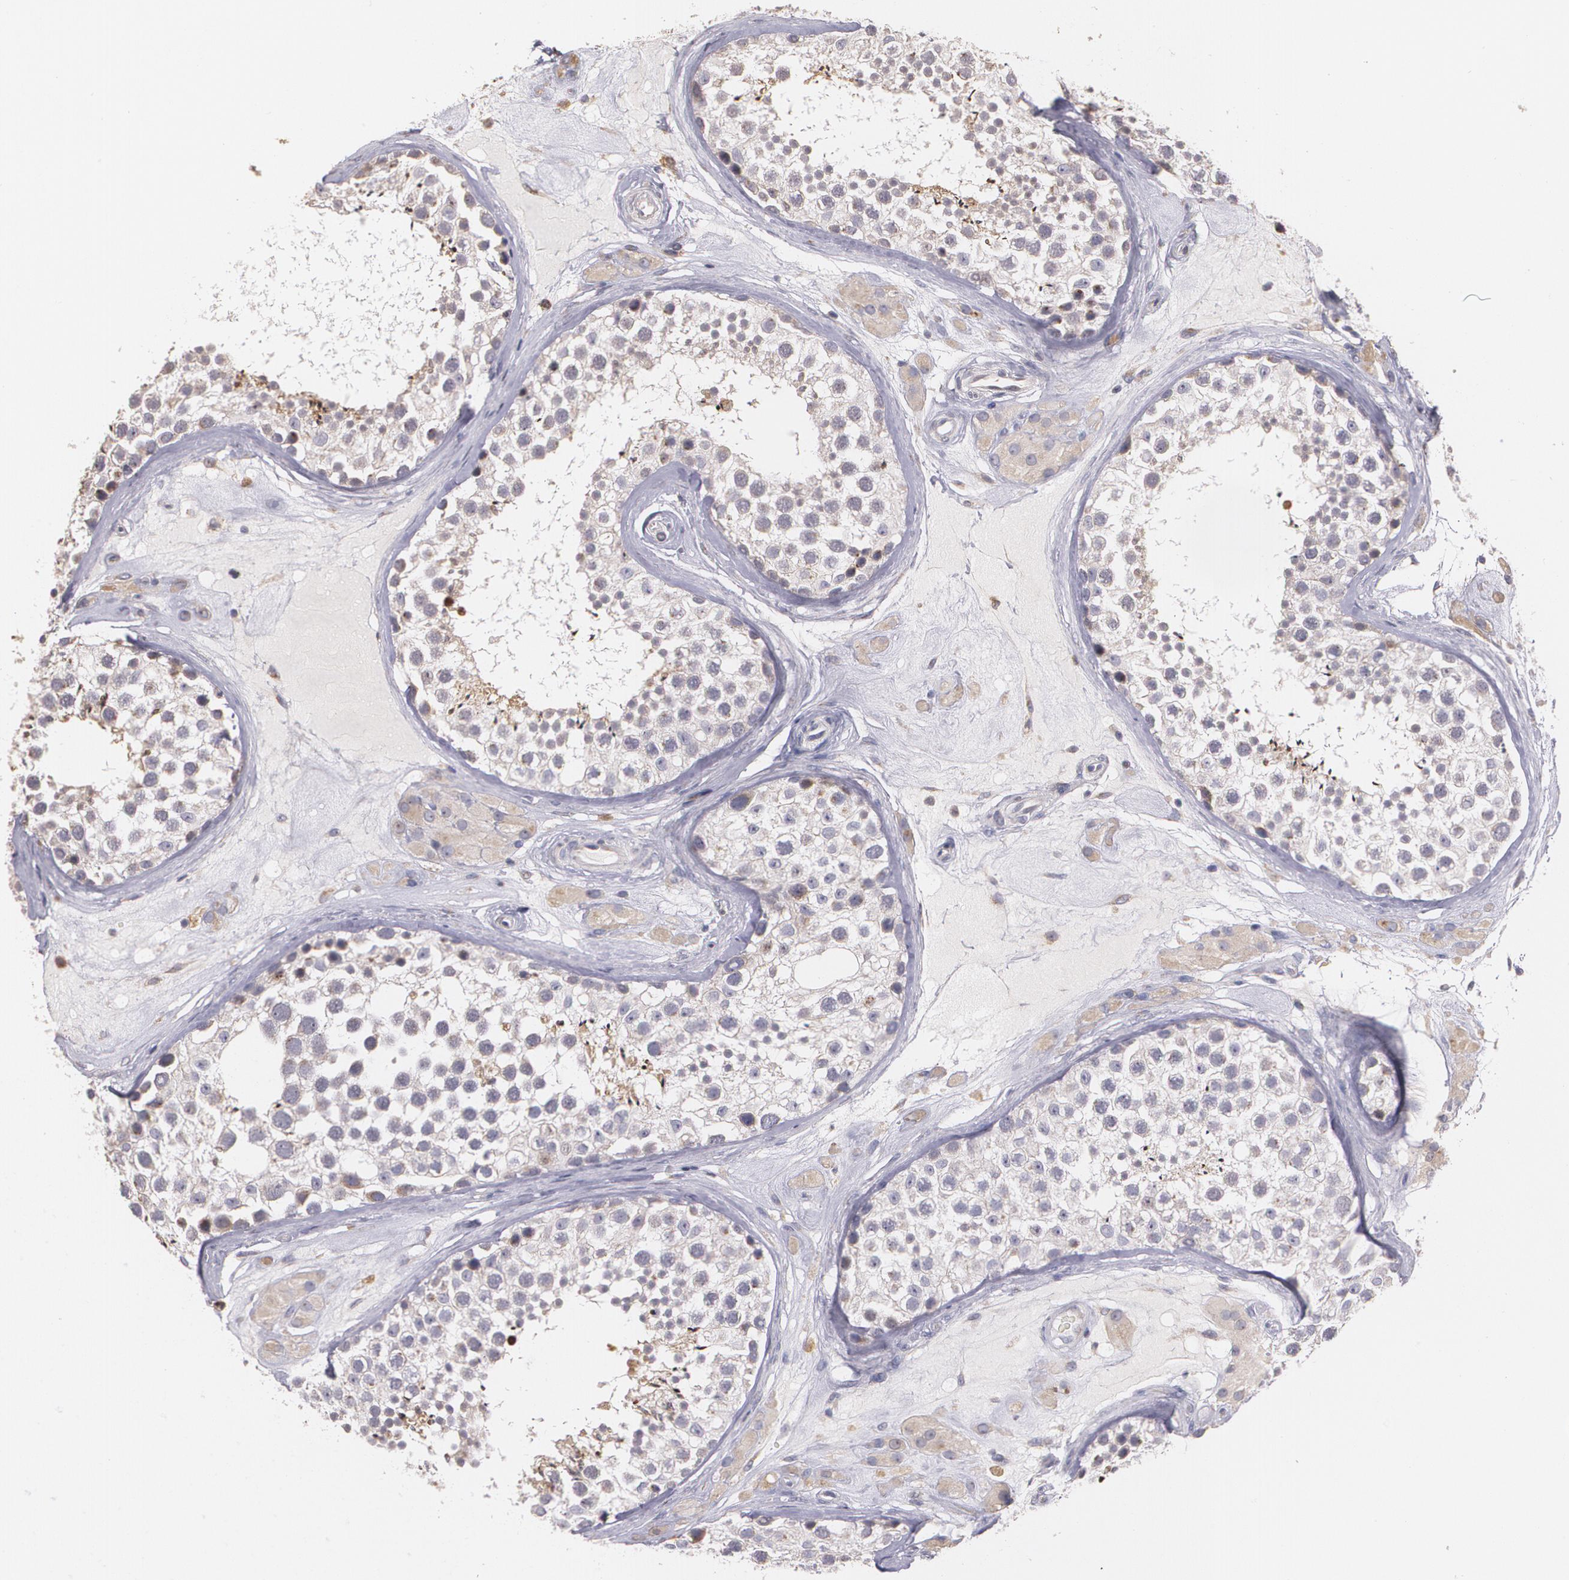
{"staining": {"intensity": "weak", "quantity": ">75%", "location": "cytoplasmic/membranous"}, "tissue": "testis", "cell_type": "Cells in seminiferous ducts", "image_type": "normal", "snomed": [{"axis": "morphology", "description": "Normal tissue, NOS"}, {"axis": "topography", "description": "Testis"}], "caption": "Immunohistochemistry micrograph of normal testis stained for a protein (brown), which displays low levels of weak cytoplasmic/membranous staining in approximately >75% of cells in seminiferous ducts.", "gene": "ATF3", "patient": {"sex": "male", "age": 46}}